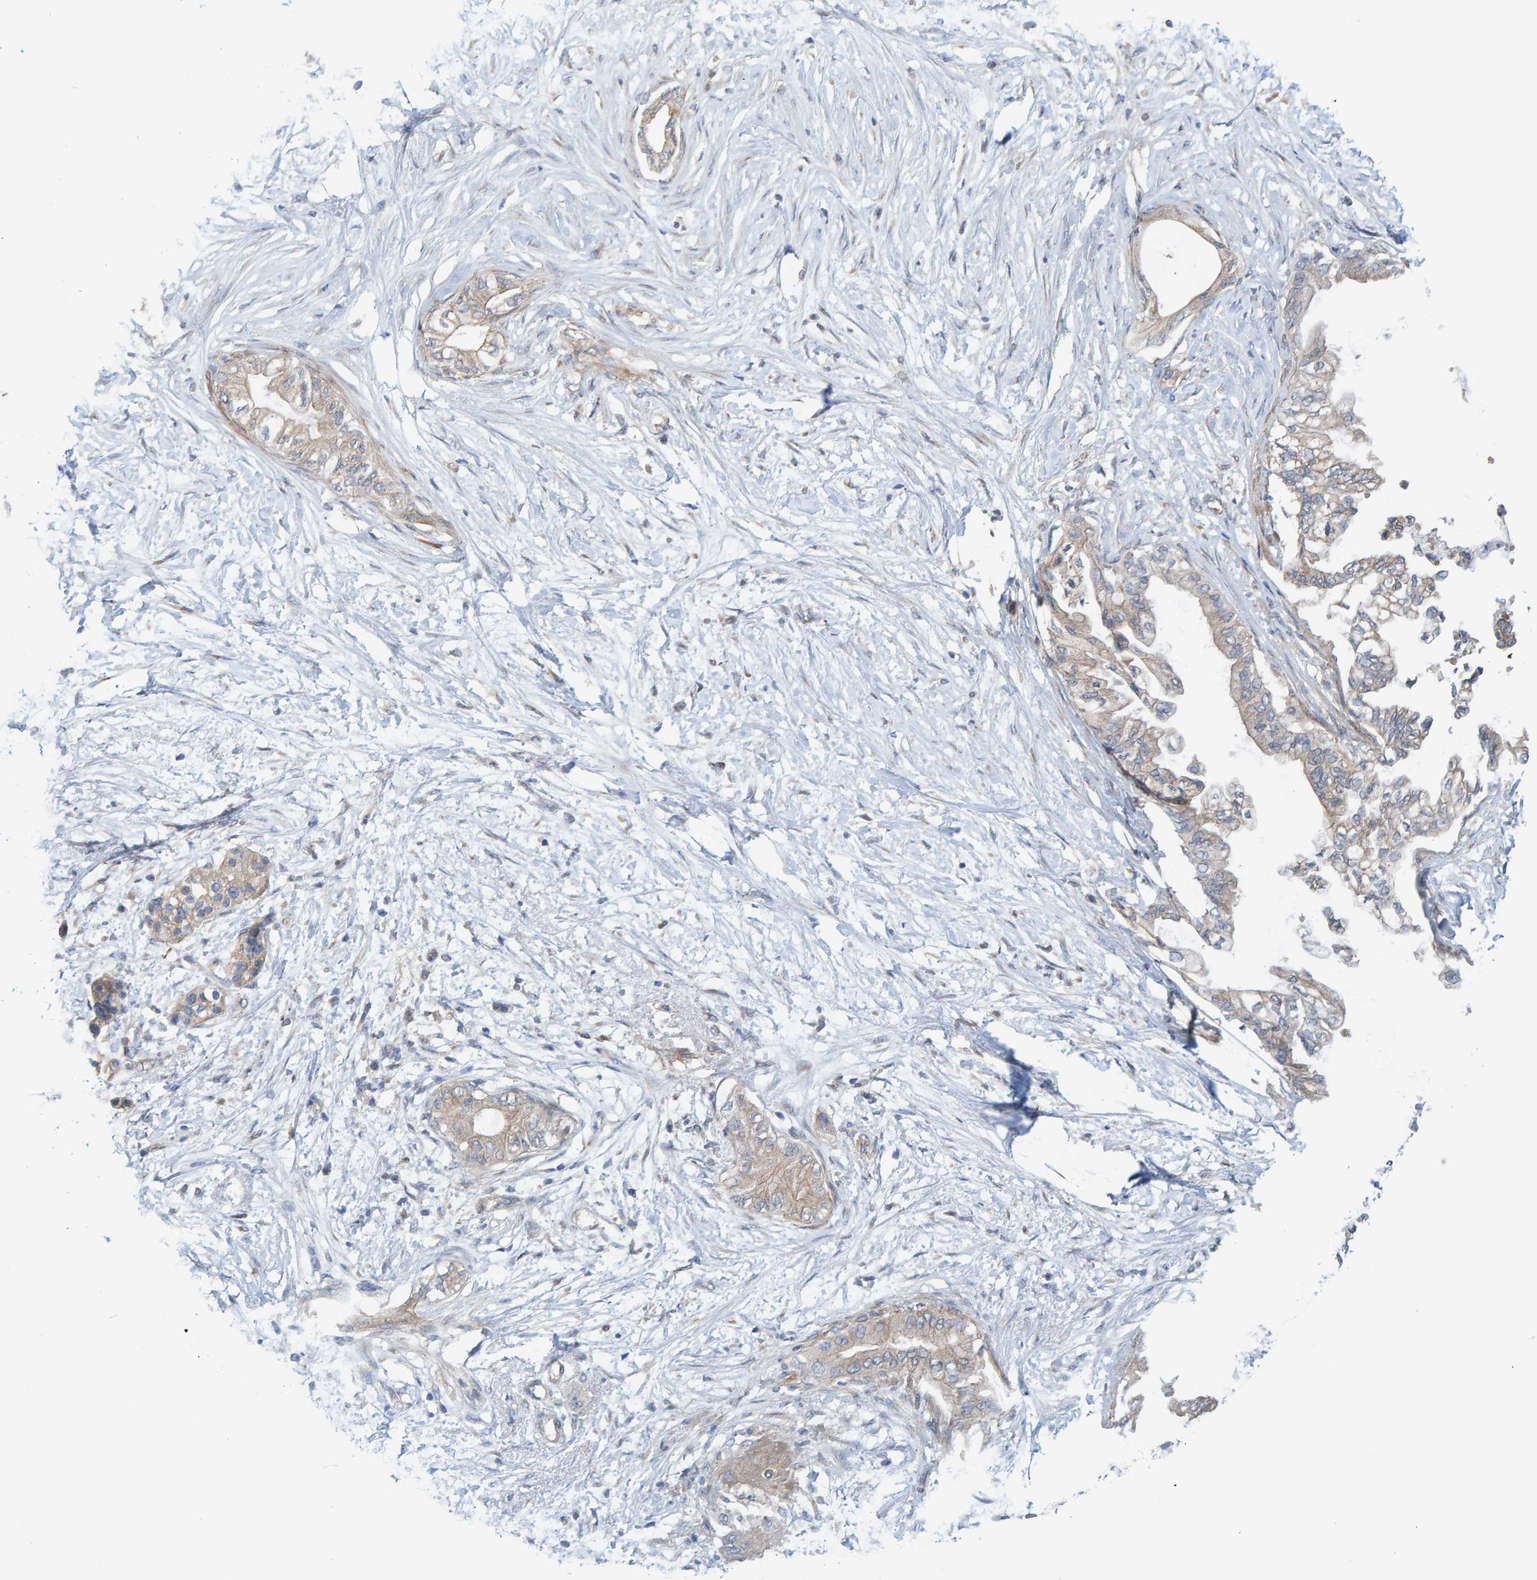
{"staining": {"intensity": "weak", "quantity": "25%-75%", "location": "cytoplasmic/membranous"}, "tissue": "pancreatic cancer", "cell_type": "Tumor cells", "image_type": "cancer", "snomed": [{"axis": "morphology", "description": "Normal tissue, NOS"}, {"axis": "morphology", "description": "Adenocarcinoma, NOS"}, {"axis": "topography", "description": "Pancreas"}, {"axis": "topography", "description": "Duodenum"}], "caption": "Tumor cells reveal low levels of weak cytoplasmic/membranous staining in approximately 25%-75% of cells in pancreatic cancer (adenocarcinoma). Using DAB (brown) and hematoxylin (blue) stains, captured at high magnification using brightfield microscopy.", "gene": "UBAP1", "patient": {"sex": "female", "age": 60}}